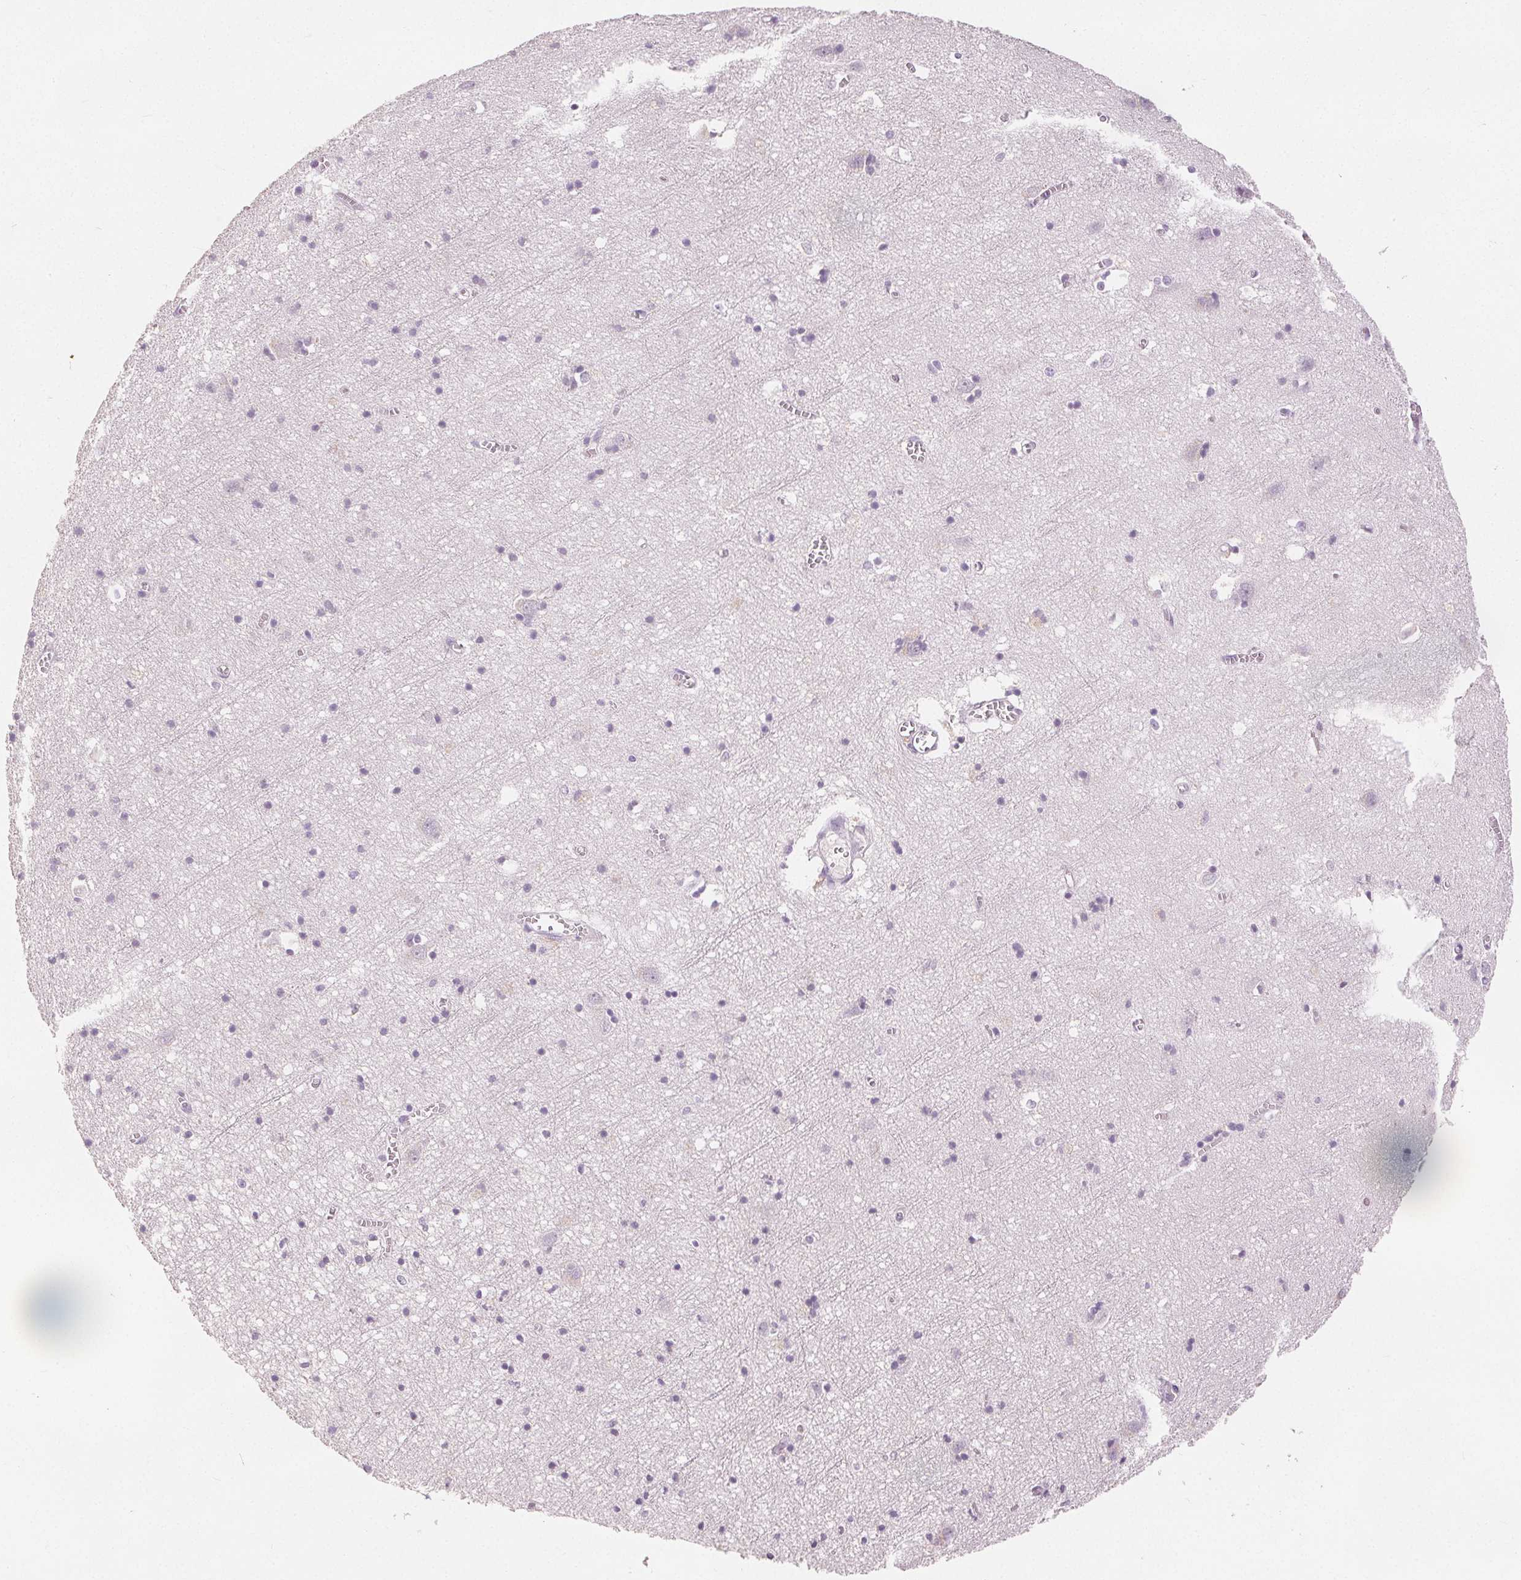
{"staining": {"intensity": "negative", "quantity": "none", "location": "none"}, "tissue": "cerebral cortex", "cell_type": "Endothelial cells", "image_type": "normal", "snomed": [{"axis": "morphology", "description": "Normal tissue, NOS"}, {"axis": "topography", "description": "Cerebral cortex"}], "caption": "Immunohistochemistry (IHC) photomicrograph of unremarkable cerebral cortex: cerebral cortex stained with DAB exhibits no significant protein expression in endothelial cells. (Immunohistochemistry (IHC), brightfield microscopy, high magnification).", "gene": "CA12", "patient": {"sex": "male", "age": 70}}